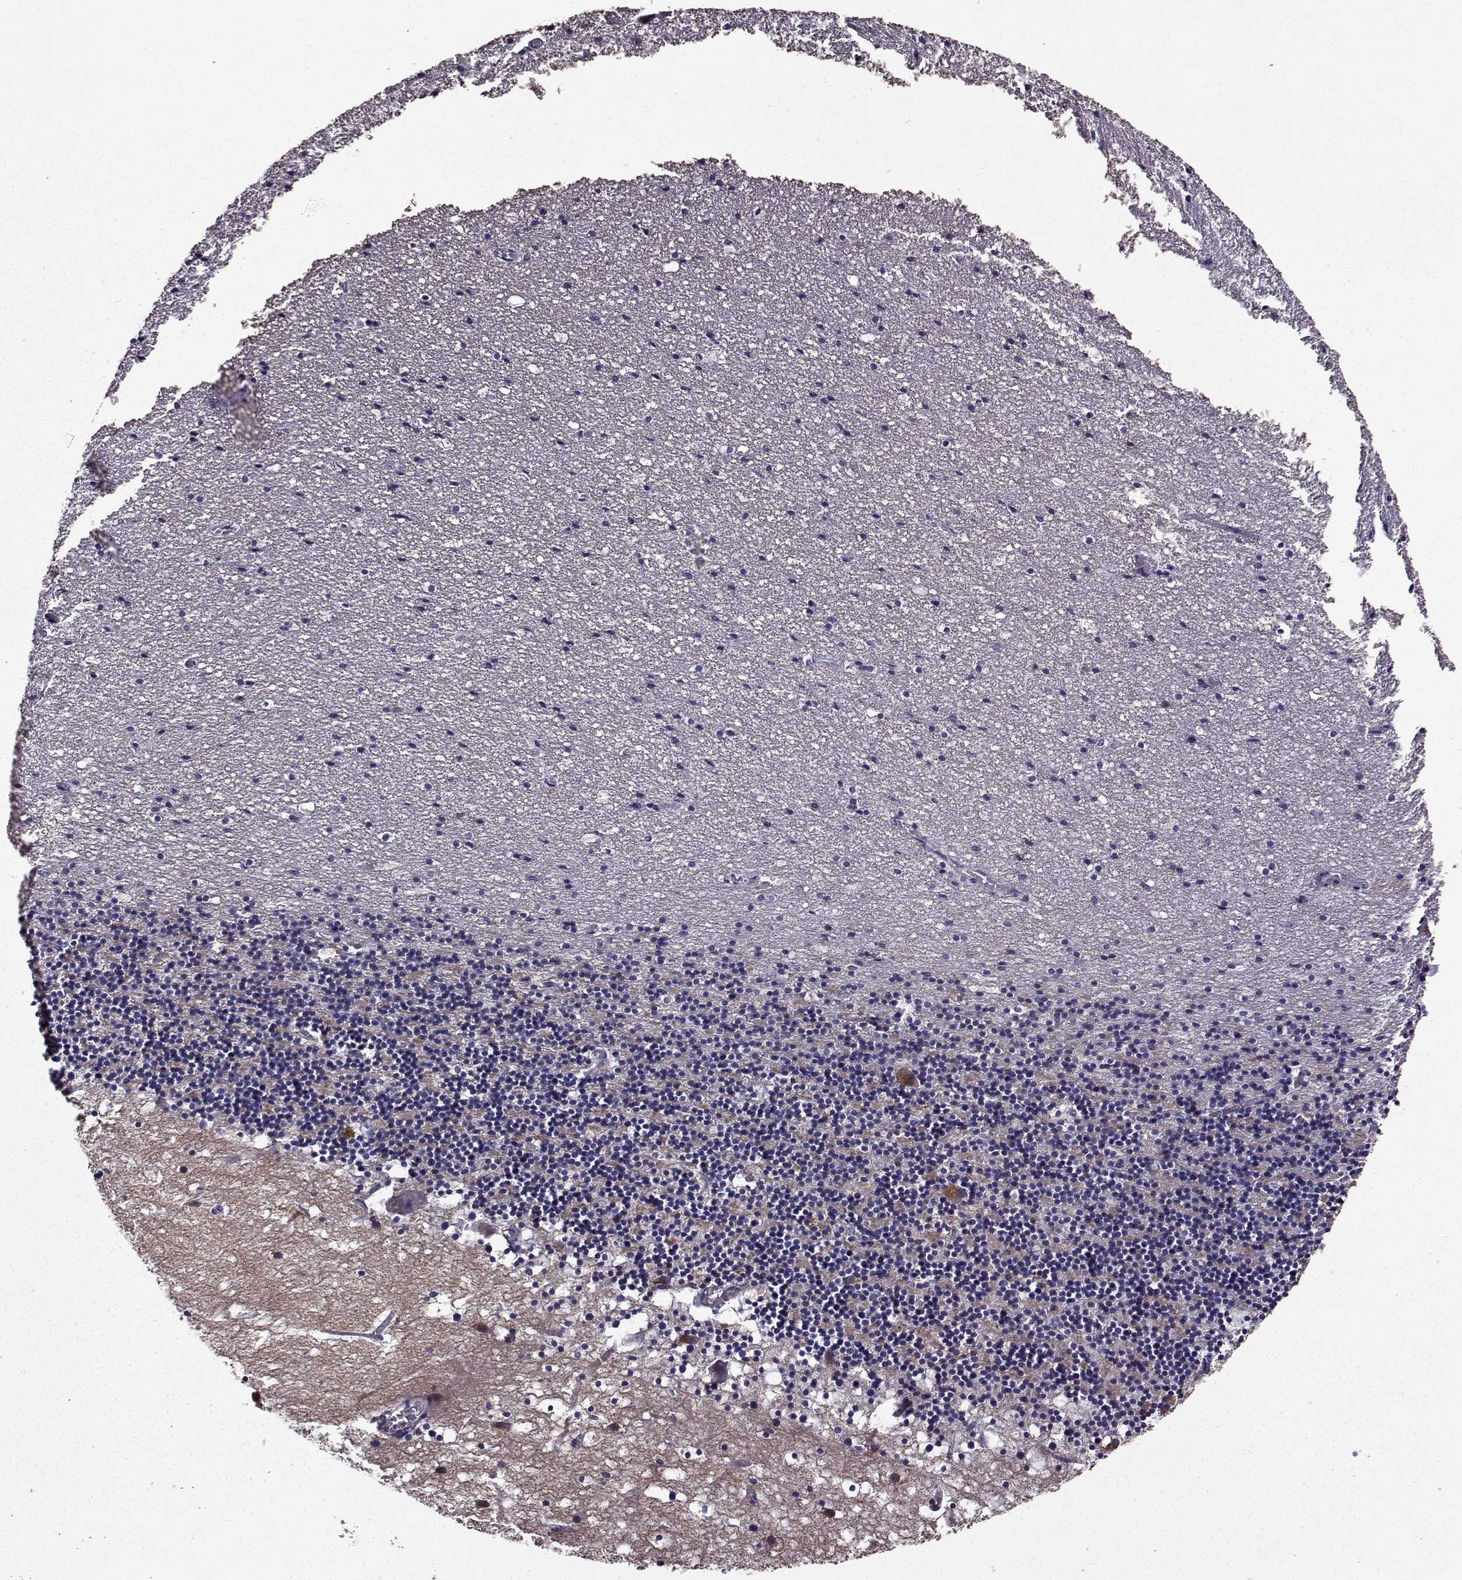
{"staining": {"intensity": "moderate", "quantity": "<25%", "location": "cytoplasmic/membranous"}, "tissue": "cerebellum", "cell_type": "Cells in granular layer", "image_type": "normal", "snomed": [{"axis": "morphology", "description": "Normal tissue, NOS"}, {"axis": "topography", "description": "Cerebellum"}], "caption": "Moderate cytoplasmic/membranous positivity is seen in about <25% of cells in granular layer in benign cerebellum.", "gene": "STXBP5", "patient": {"sex": "male", "age": 37}}